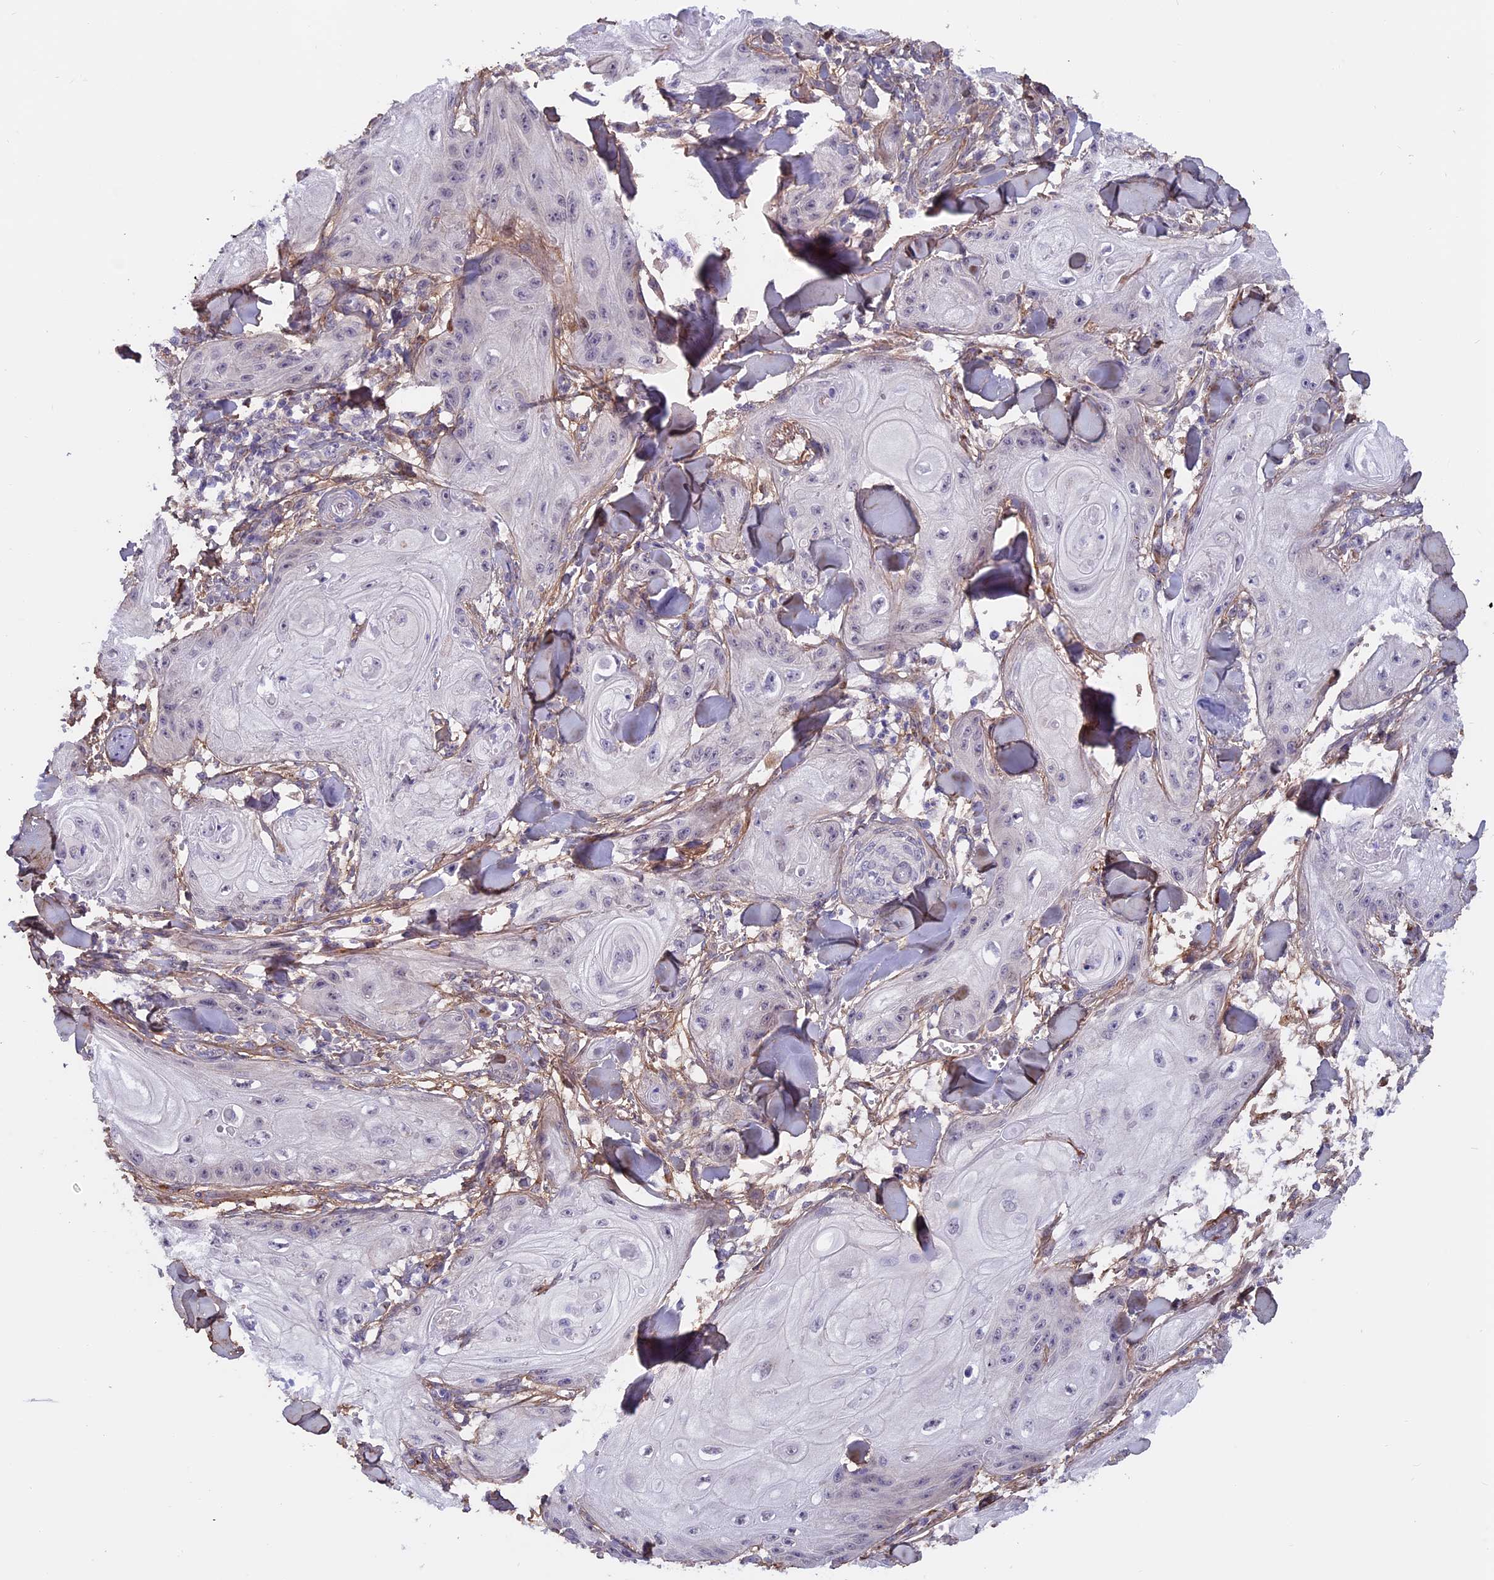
{"staining": {"intensity": "negative", "quantity": "none", "location": "none"}, "tissue": "skin cancer", "cell_type": "Tumor cells", "image_type": "cancer", "snomed": [{"axis": "morphology", "description": "Squamous cell carcinoma, NOS"}, {"axis": "topography", "description": "Skin"}], "caption": "This micrograph is of skin cancer stained with IHC to label a protein in brown with the nuclei are counter-stained blue. There is no expression in tumor cells. The staining is performed using DAB brown chromogen with nuclei counter-stained in using hematoxylin.", "gene": "COL4A3", "patient": {"sex": "male", "age": 74}}